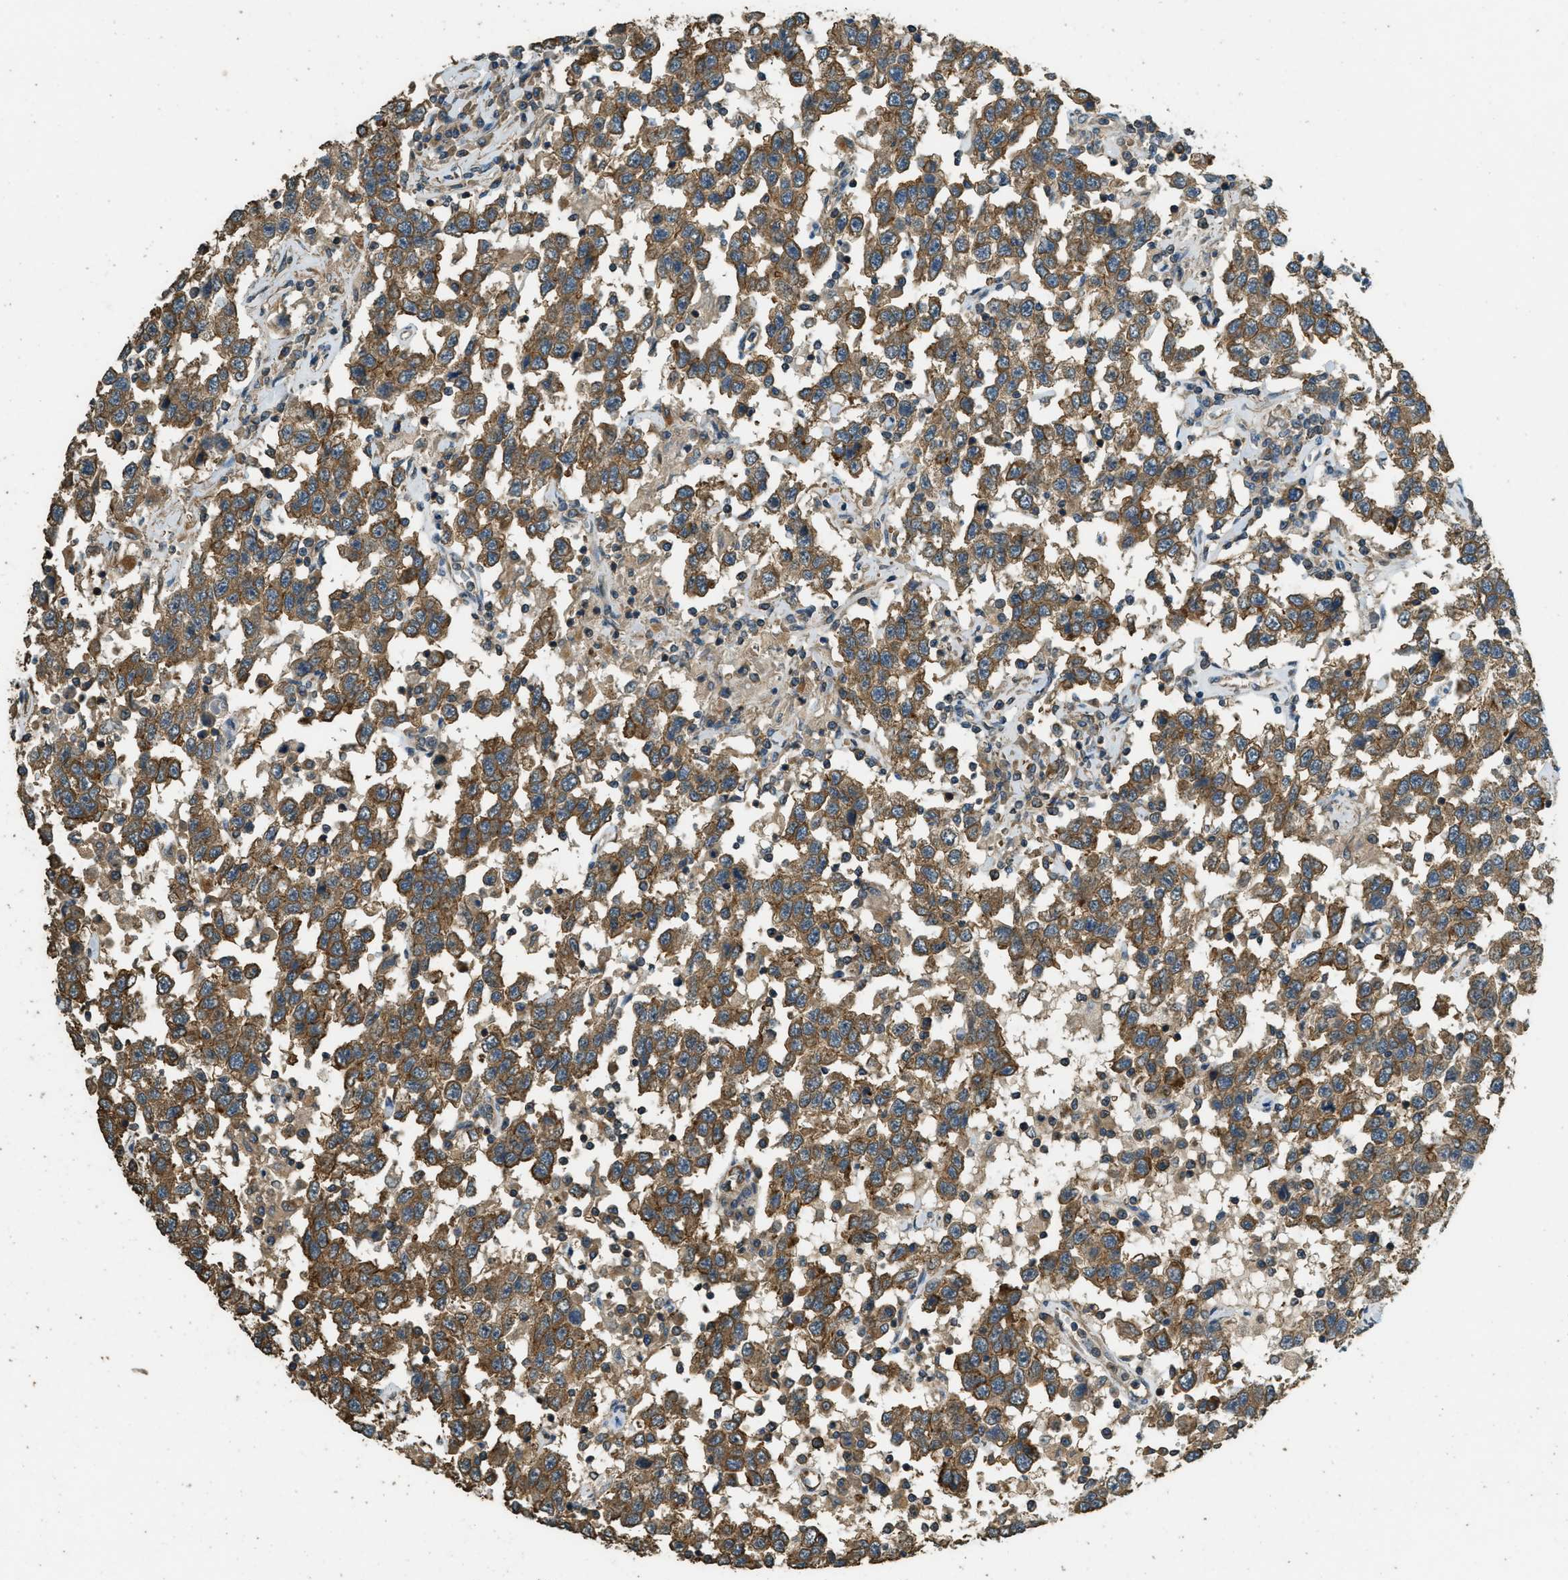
{"staining": {"intensity": "moderate", "quantity": ">75%", "location": "cytoplasmic/membranous"}, "tissue": "testis cancer", "cell_type": "Tumor cells", "image_type": "cancer", "snomed": [{"axis": "morphology", "description": "Seminoma, NOS"}, {"axis": "topography", "description": "Testis"}], "caption": "Moderate cytoplasmic/membranous staining is appreciated in about >75% of tumor cells in testis cancer.", "gene": "MARS1", "patient": {"sex": "male", "age": 41}}